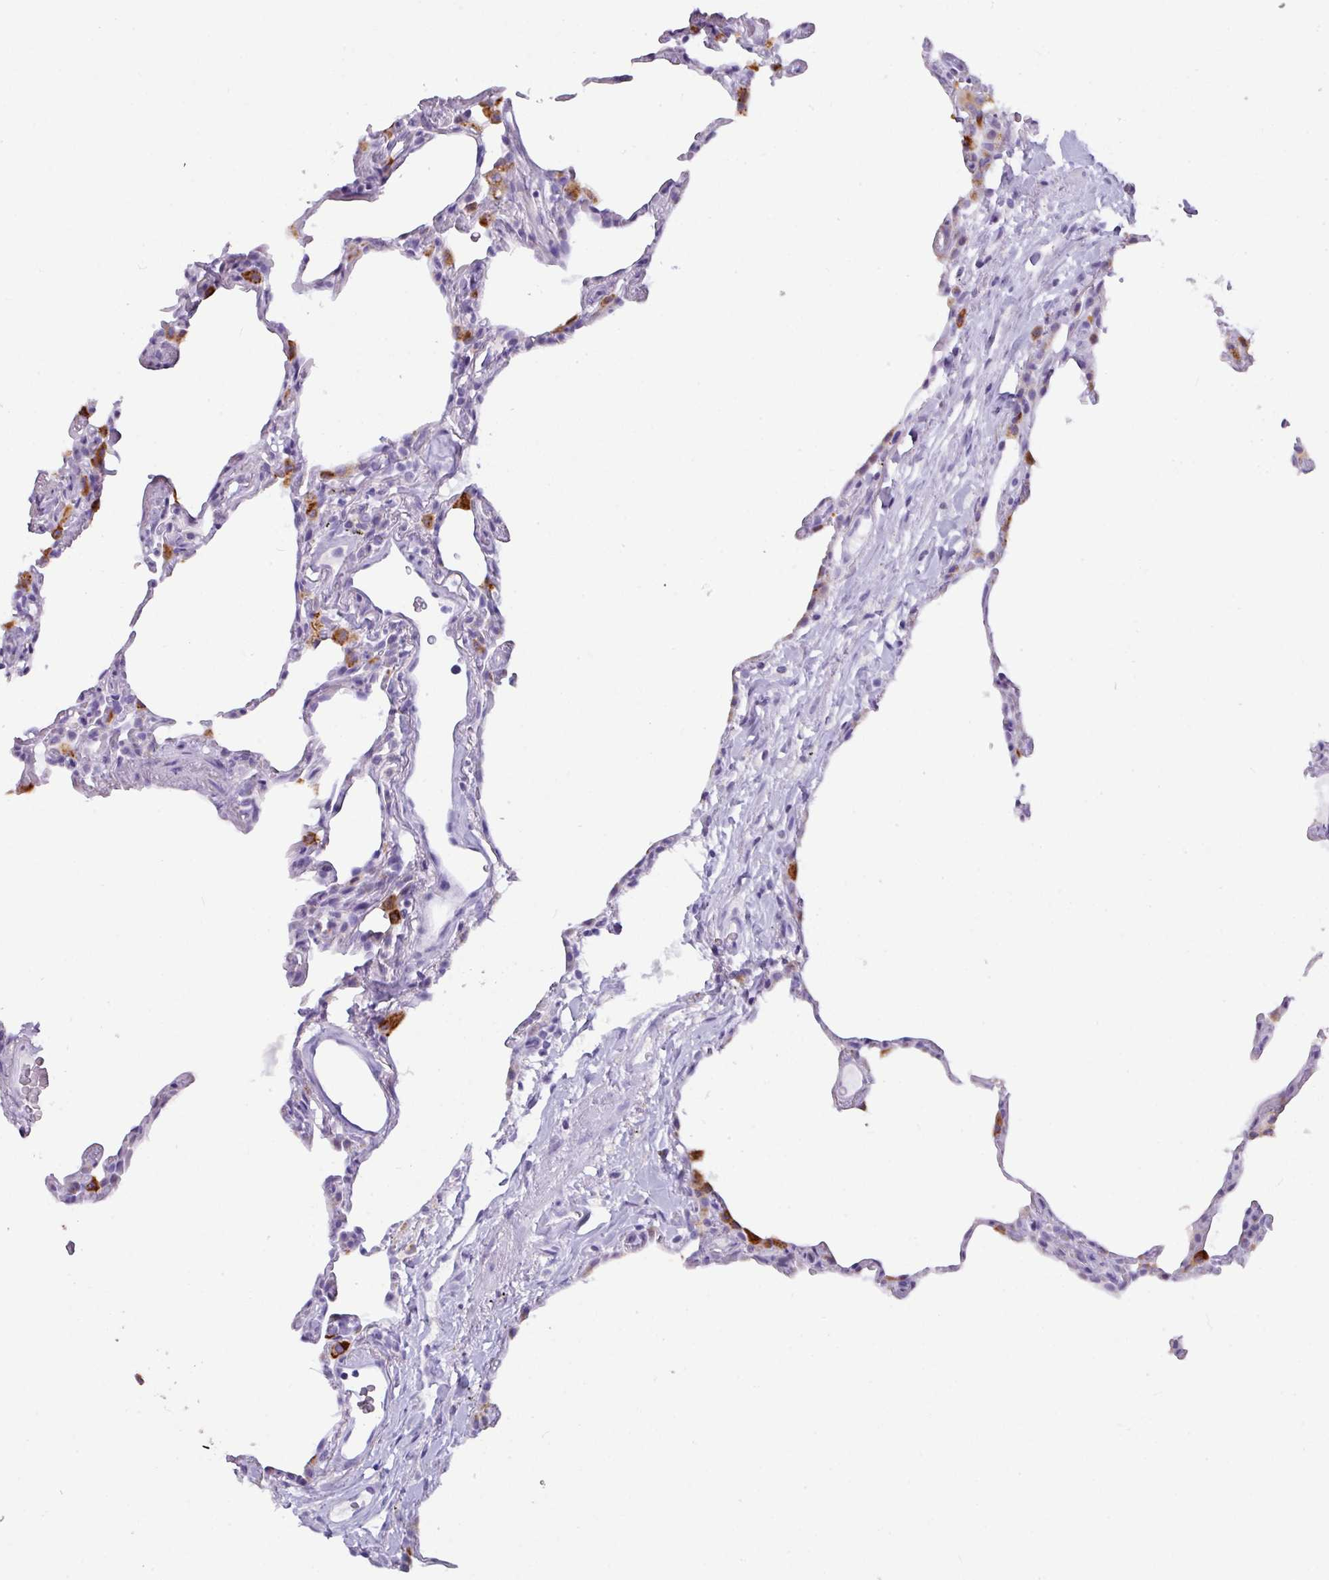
{"staining": {"intensity": "strong", "quantity": "<25%", "location": "cytoplasmic/membranous"}, "tissue": "lung", "cell_type": "Alveolar cells", "image_type": "normal", "snomed": [{"axis": "morphology", "description": "Normal tissue, NOS"}, {"axis": "topography", "description": "Lung"}], "caption": "About <25% of alveolar cells in unremarkable lung display strong cytoplasmic/membranous protein expression as visualized by brown immunohistochemical staining.", "gene": "NCCRP1", "patient": {"sex": "female", "age": 57}}